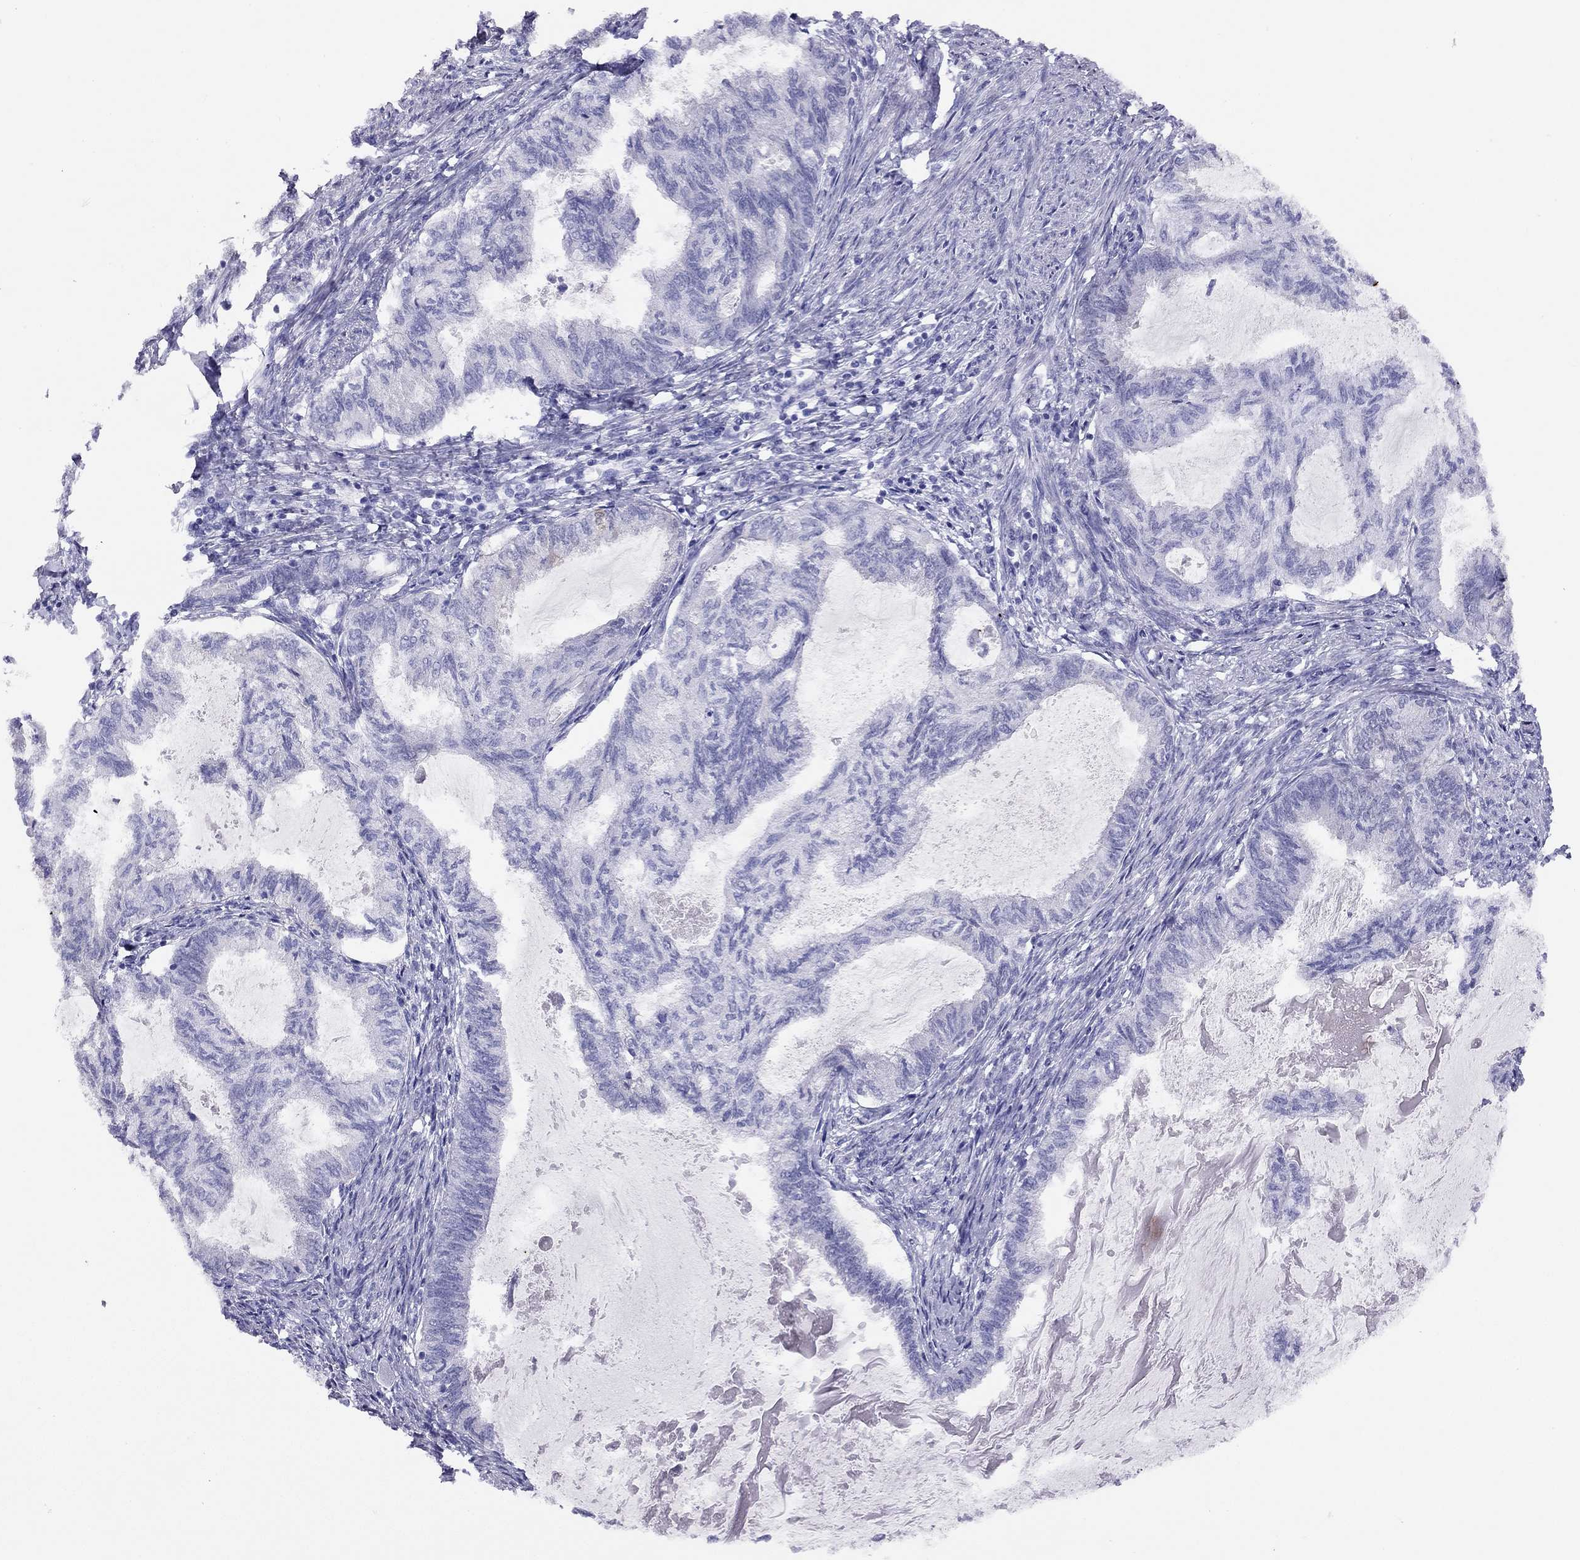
{"staining": {"intensity": "negative", "quantity": "none", "location": "none"}, "tissue": "endometrial cancer", "cell_type": "Tumor cells", "image_type": "cancer", "snomed": [{"axis": "morphology", "description": "Adenocarcinoma, NOS"}, {"axis": "topography", "description": "Endometrium"}], "caption": "IHC of human endometrial cancer (adenocarcinoma) reveals no expression in tumor cells.", "gene": "LRIT2", "patient": {"sex": "female", "age": 86}}